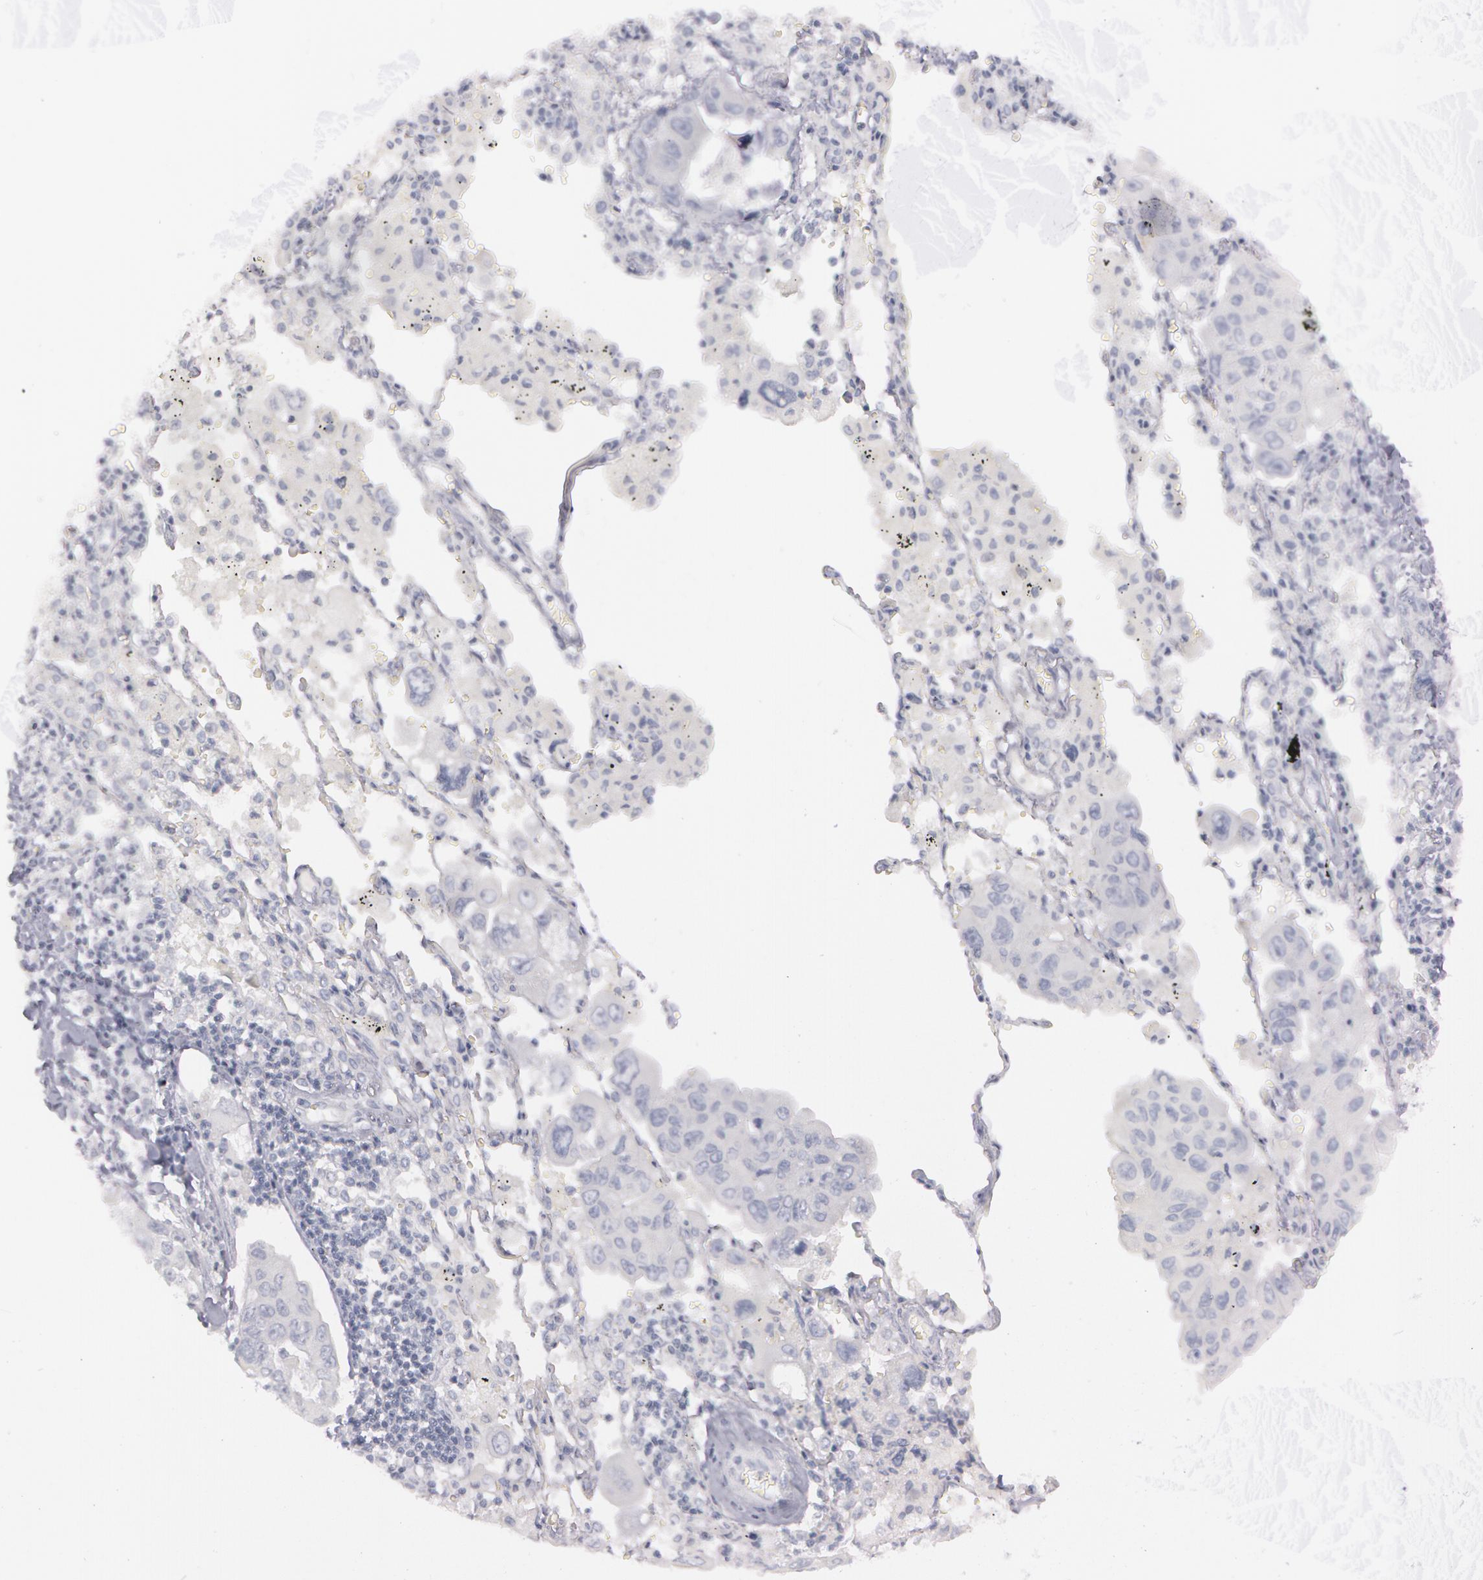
{"staining": {"intensity": "negative", "quantity": "none", "location": "none"}, "tissue": "lung cancer", "cell_type": "Tumor cells", "image_type": "cancer", "snomed": [{"axis": "morphology", "description": "Adenocarcinoma, NOS"}, {"axis": "topography", "description": "Lung"}], "caption": "Human adenocarcinoma (lung) stained for a protein using immunohistochemistry (IHC) displays no positivity in tumor cells.", "gene": "IL1RN", "patient": {"sex": "male", "age": 64}}